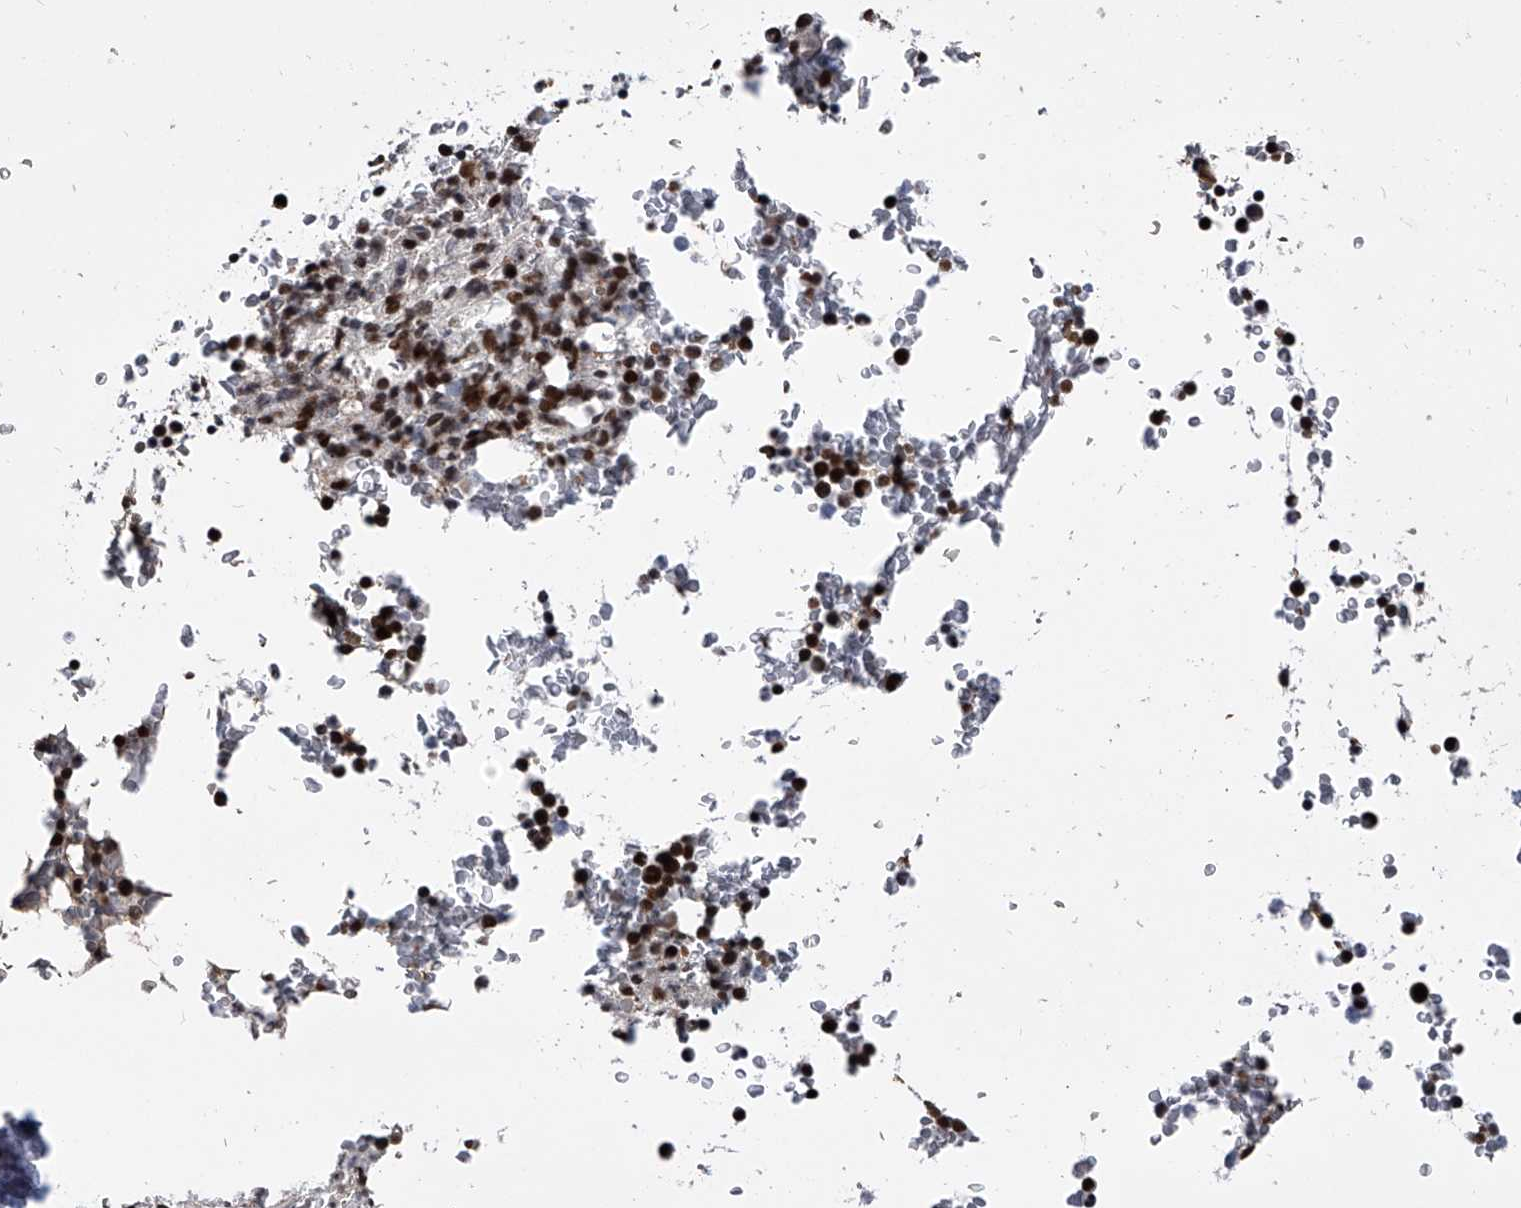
{"staining": {"intensity": "strong", "quantity": ">75%", "location": "nuclear"}, "tissue": "bone marrow", "cell_type": "Hematopoietic cells", "image_type": "normal", "snomed": [{"axis": "morphology", "description": "Normal tissue, NOS"}, {"axis": "topography", "description": "Bone marrow"}], "caption": "Strong nuclear staining for a protein is seen in approximately >75% of hematopoietic cells of unremarkable bone marrow using immunohistochemistry (IHC).", "gene": "SIM2", "patient": {"sex": "male", "age": 58}}